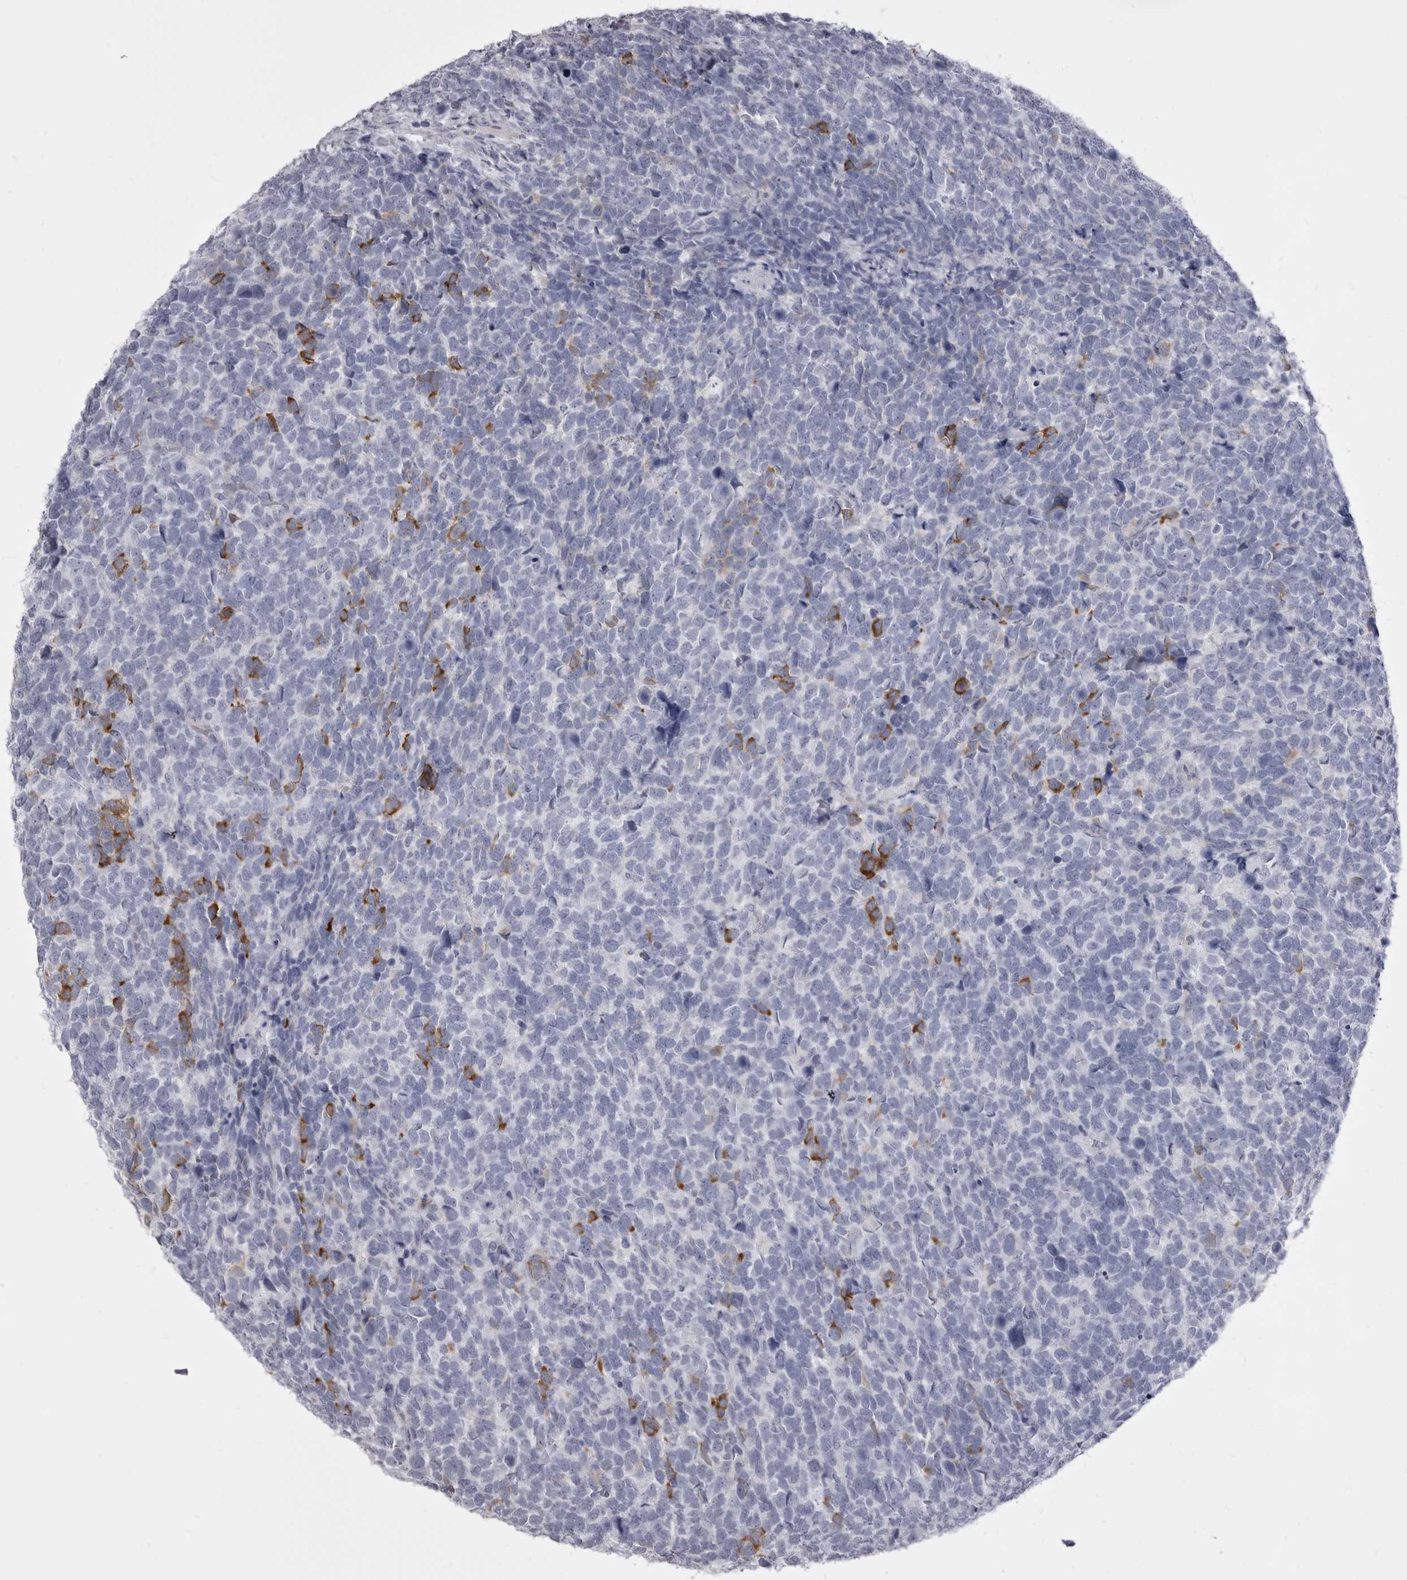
{"staining": {"intensity": "moderate", "quantity": "<25%", "location": "cytoplasmic/membranous"}, "tissue": "urothelial cancer", "cell_type": "Tumor cells", "image_type": "cancer", "snomed": [{"axis": "morphology", "description": "Urothelial carcinoma, High grade"}, {"axis": "topography", "description": "Urinary bladder"}], "caption": "The histopathology image reveals immunohistochemical staining of urothelial cancer. There is moderate cytoplasmic/membranous expression is identified in approximately <25% of tumor cells.", "gene": "ANK2", "patient": {"sex": "female", "age": 82}}